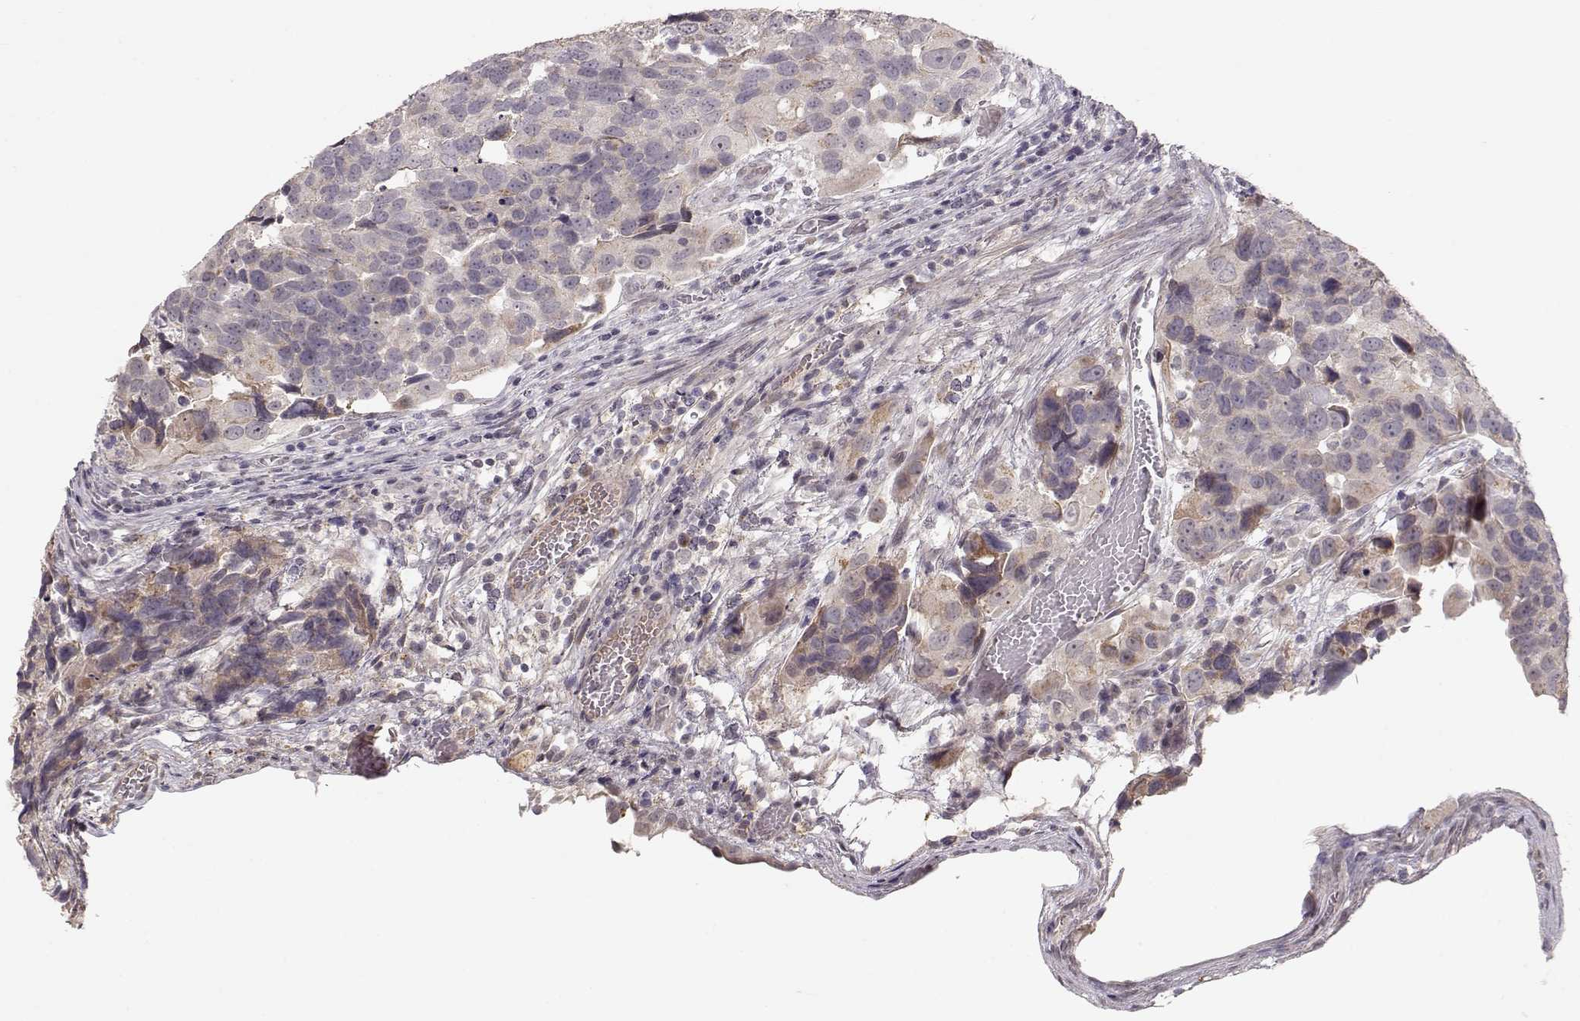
{"staining": {"intensity": "negative", "quantity": "none", "location": "none"}, "tissue": "urothelial cancer", "cell_type": "Tumor cells", "image_type": "cancer", "snomed": [{"axis": "morphology", "description": "Urothelial carcinoma, High grade"}, {"axis": "topography", "description": "Urinary bladder"}], "caption": "DAB (3,3'-diaminobenzidine) immunohistochemical staining of human urothelial cancer exhibits no significant staining in tumor cells. (Brightfield microscopy of DAB immunohistochemistry (IHC) at high magnification).", "gene": "PNMT", "patient": {"sex": "male", "age": 60}}